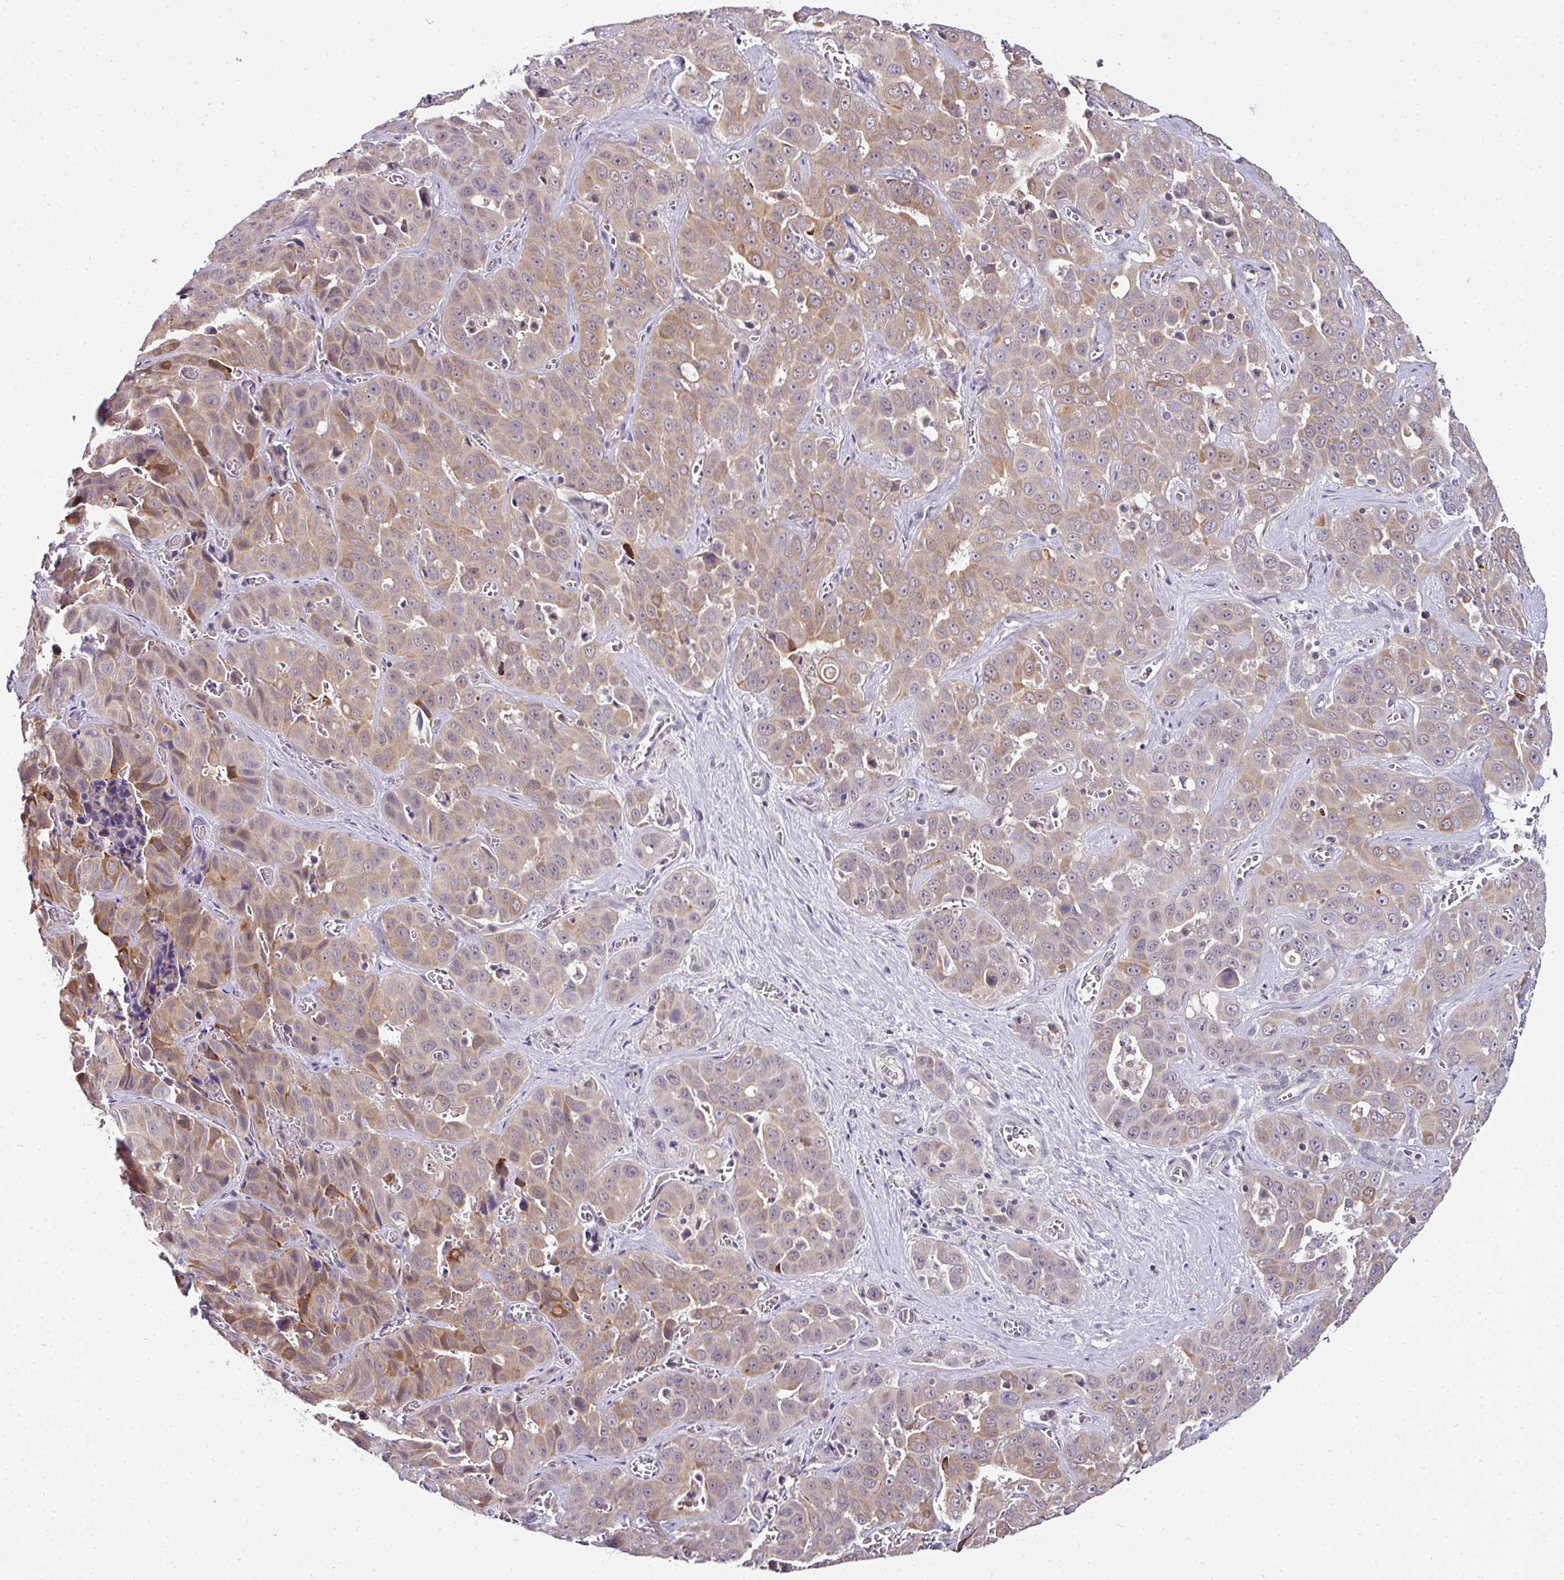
{"staining": {"intensity": "moderate", "quantity": "<25%", "location": "cytoplasmic/membranous"}, "tissue": "liver cancer", "cell_type": "Tumor cells", "image_type": "cancer", "snomed": [{"axis": "morphology", "description": "Cholangiocarcinoma"}, {"axis": "topography", "description": "Liver"}], "caption": "Cholangiocarcinoma (liver) stained with a protein marker displays moderate staining in tumor cells.", "gene": "NAPSA", "patient": {"sex": "female", "age": 52}}